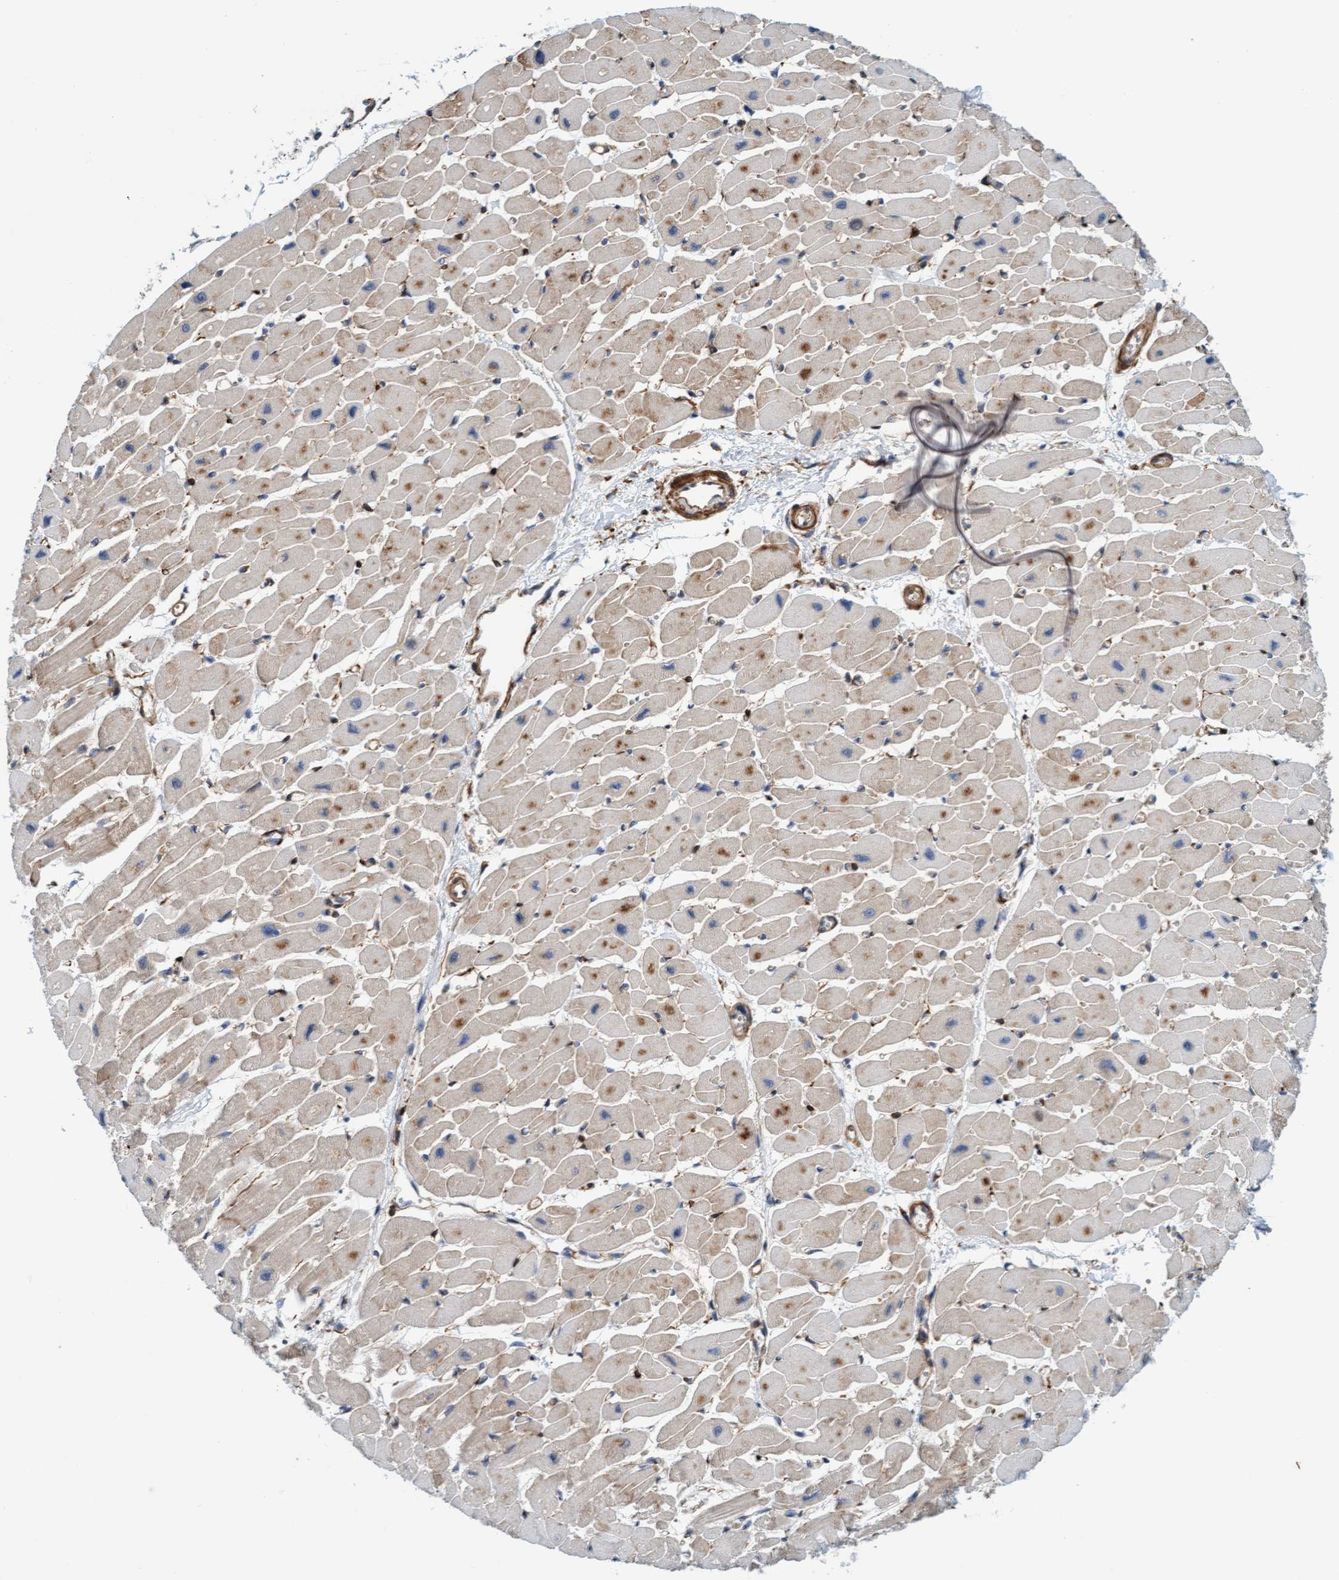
{"staining": {"intensity": "moderate", "quantity": "25%-75%", "location": "cytoplasmic/membranous"}, "tissue": "heart muscle", "cell_type": "Cardiomyocytes", "image_type": "normal", "snomed": [{"axis": "morphology", "description": "Normal tissue, NOS"}, {"axis": "topography", "description": "Heart"}], "caption": "A brown stain highlights moderate cytoplasmic/membranous staining of a protein in cardiomyocytes of unremarkable heart muscle.", "gene": "FMNL3", "patient": {"sex": "female", "age": 54}}